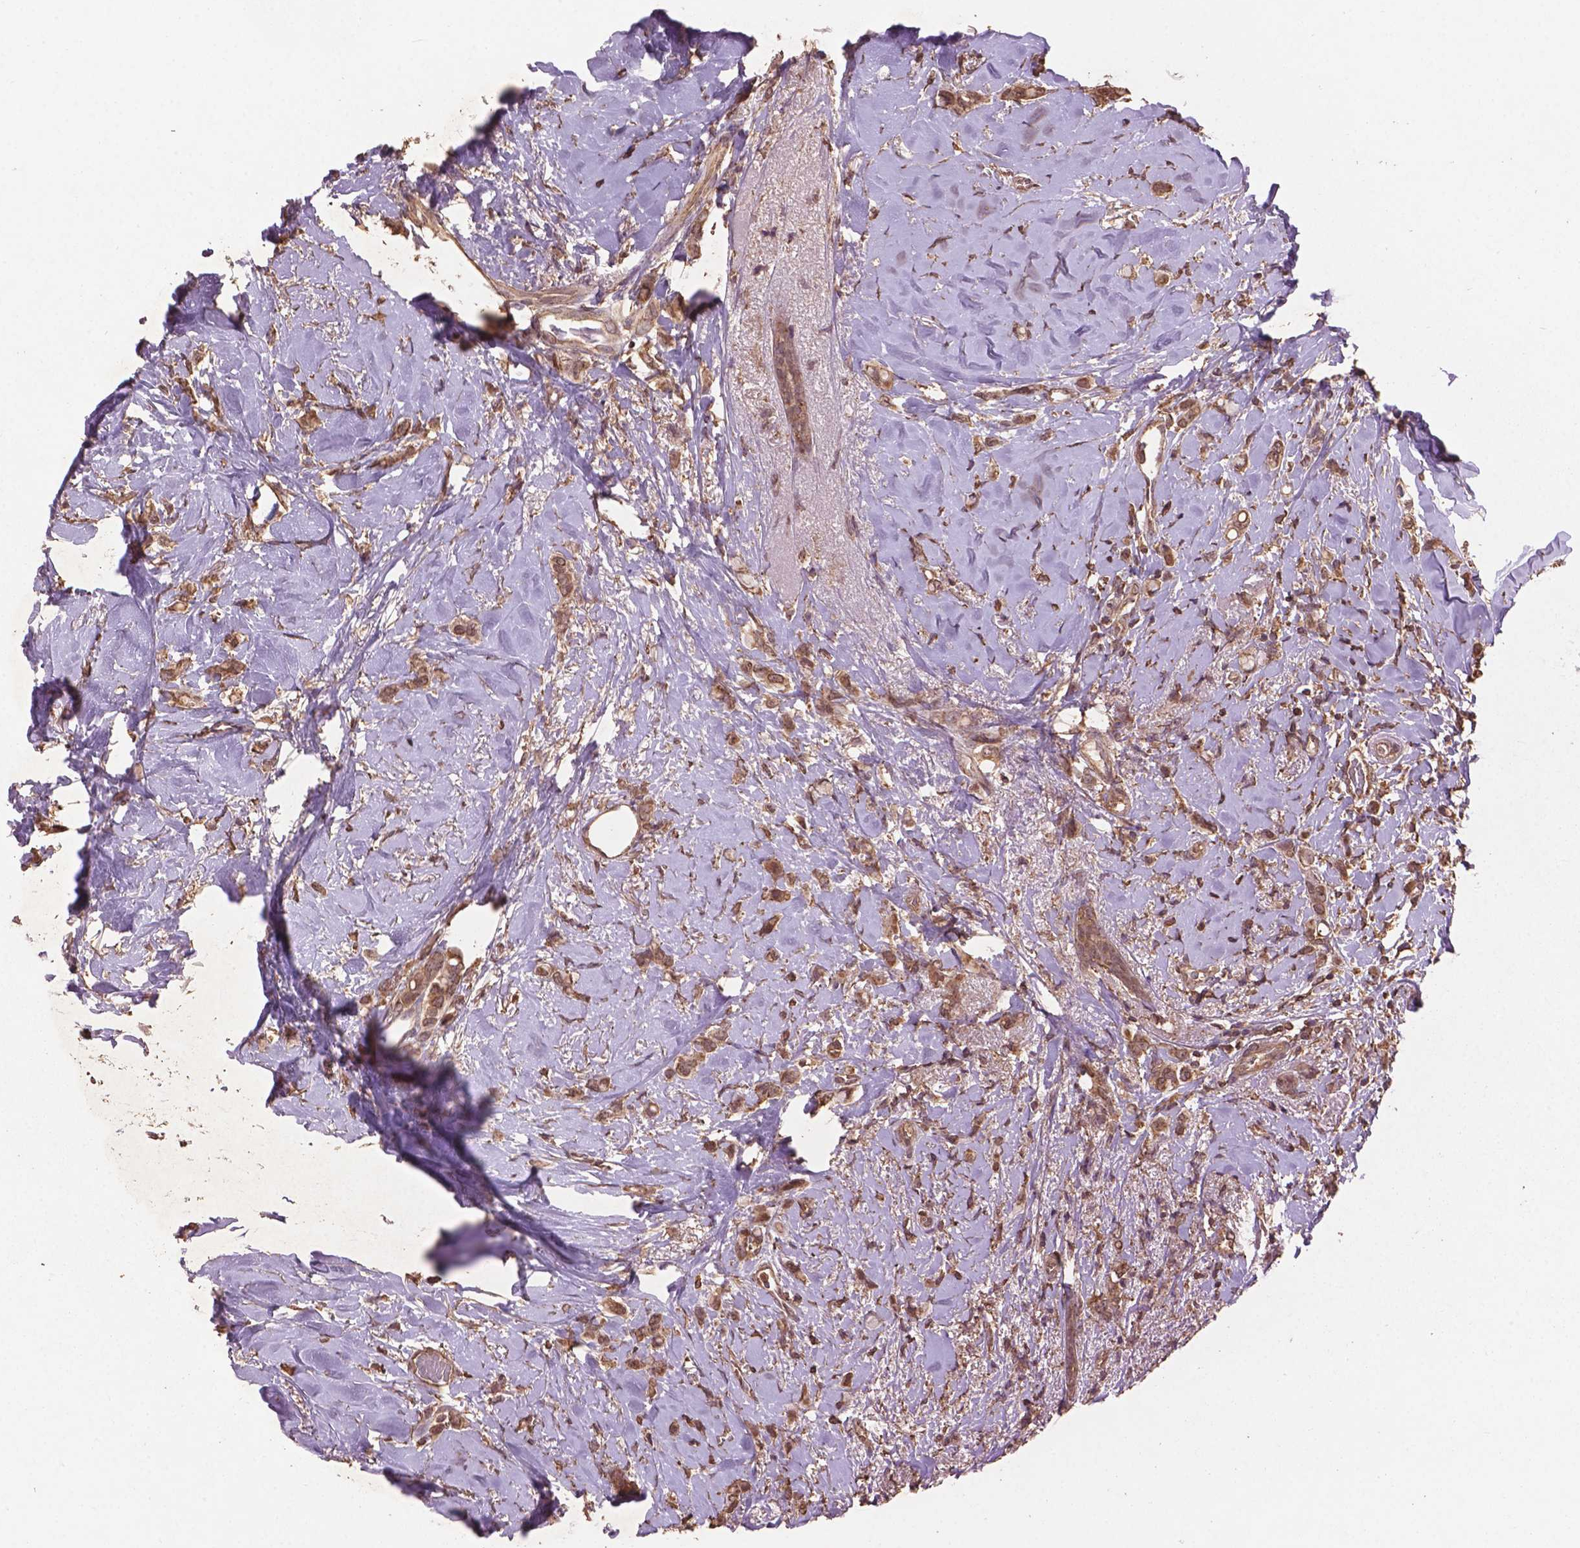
{"staining": {"intensity": "weak", "quantity": ">75%", "location": "cytoplasmic/membranous,nuclear"}, "tissue": "breast cancer", "cell_type": "Tumor cells", "image_type": "cancer", "snomed": [{"axis": "morphology", "description": "Lobular carcinoma"}, {"axis": "topography", "description": "Breast"}], "caption": "The micrograph reveals staining of breast cancer (lobular carcinoma), revealing weak cytoplasmic/membranous and nuclear protein positivity (brown color) within tumor cells.", "gene": "BABAM1", "patient": {"sex": "female", "age": 66}}